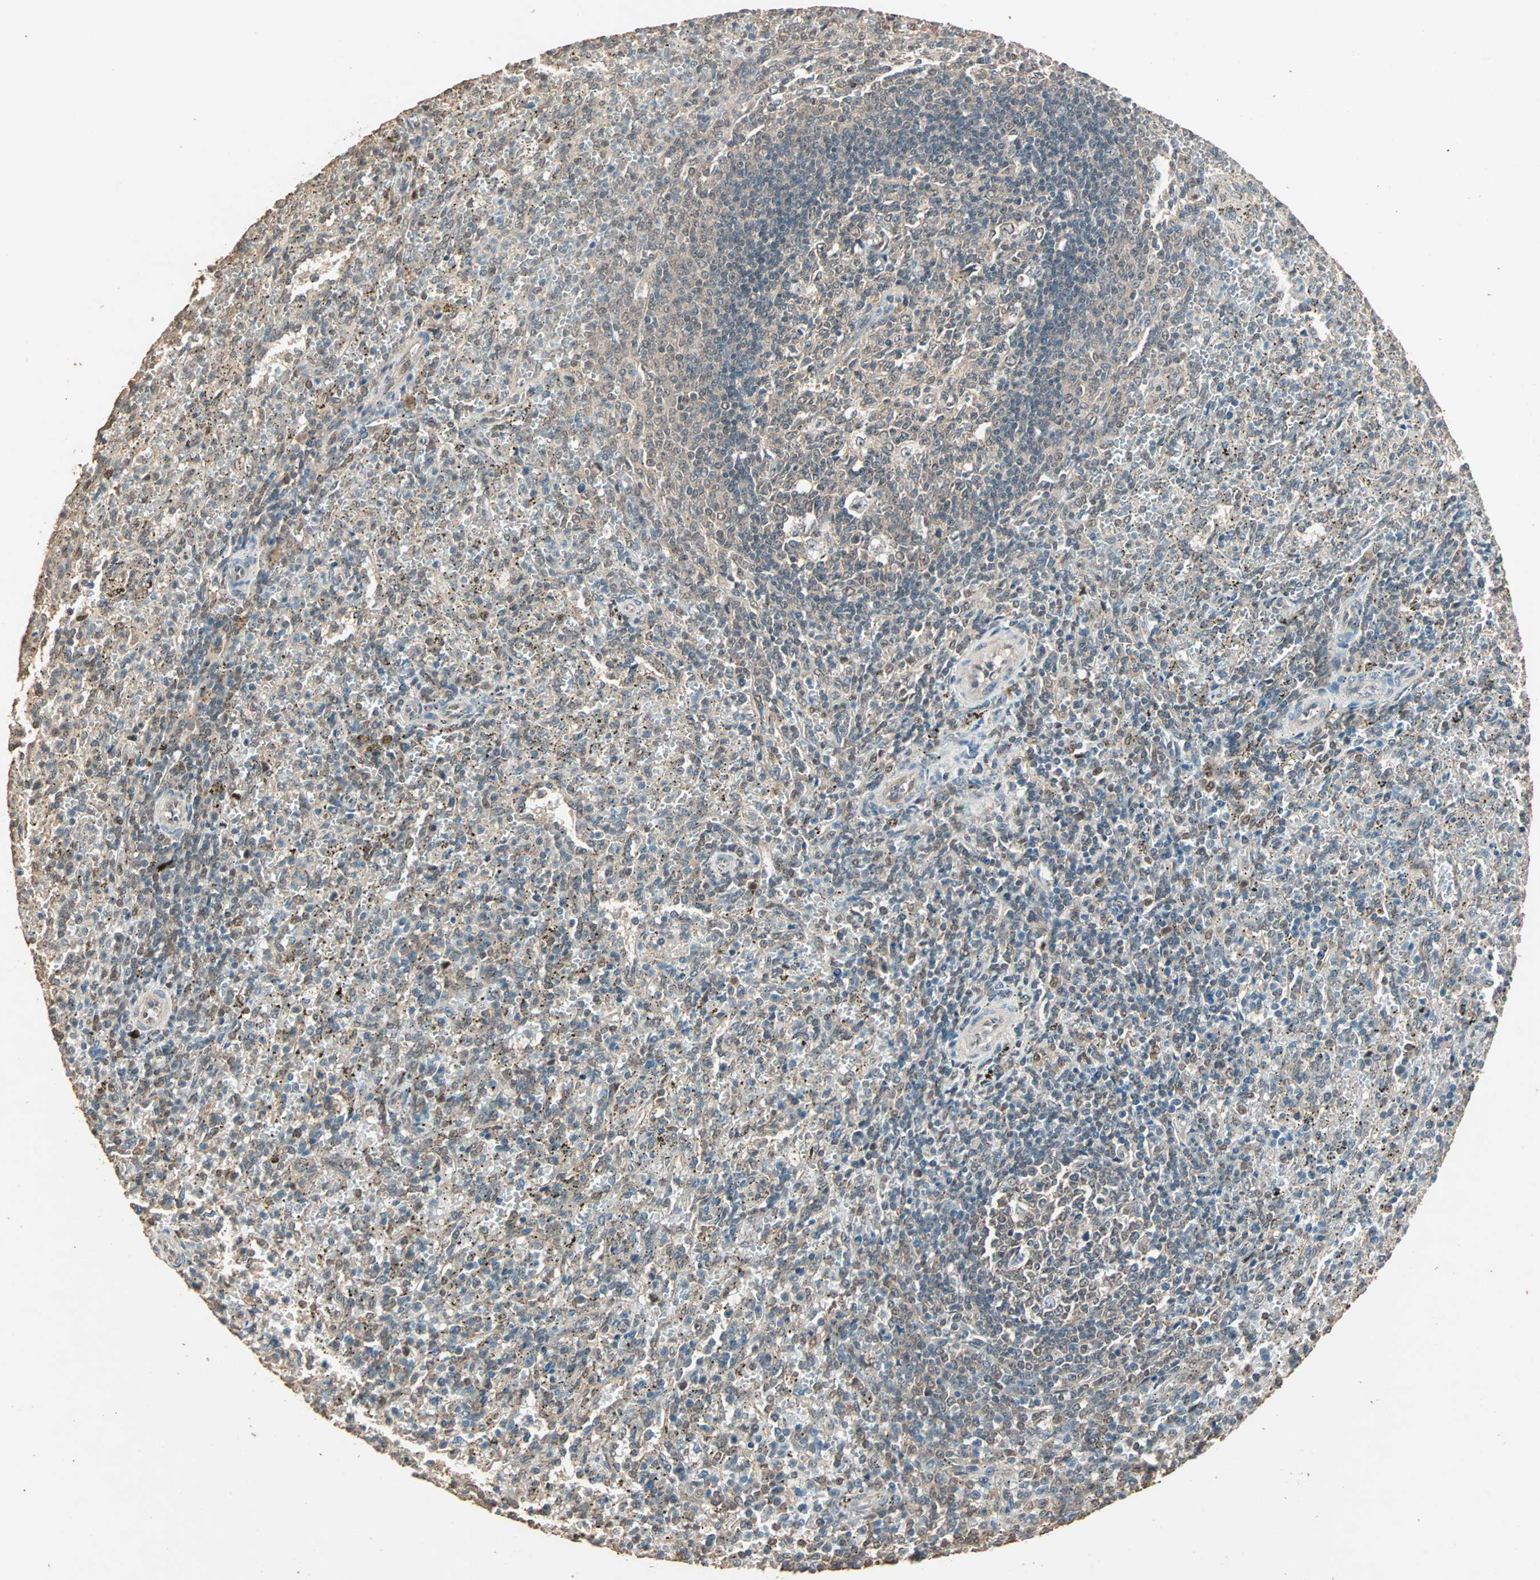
{"staining": {"intensity": "weak", "quantity": "25%-75%", "location": "cytoplasmic/membranous,nuclear"}, "tissue": "spleen", "cell_type": "Cells in red pulp", "image_type": "normal", "snomed": [{"axis": "morphology", "description": "Normal tissue, NOS"}, {"axis": "topography", "description": "Spleen"}], "caption": "Immunohistochemistry (IHC) staining of unremarkable spleen, which exhibits low levels of weak cytoplasmic/membranous,nuclear staining in about 25%-75% of cells in red pulp indicating weak cytoplasmic/membranous,nuclear protein positivity. The staining was performed using DAB (3,3'-diaminobenzidine) (brown) for protein detection and nuclei were counterstained in hematoxylin (blue).", "gene": "ZBTB33", "patient": {"sex": "female", "age": 10}}